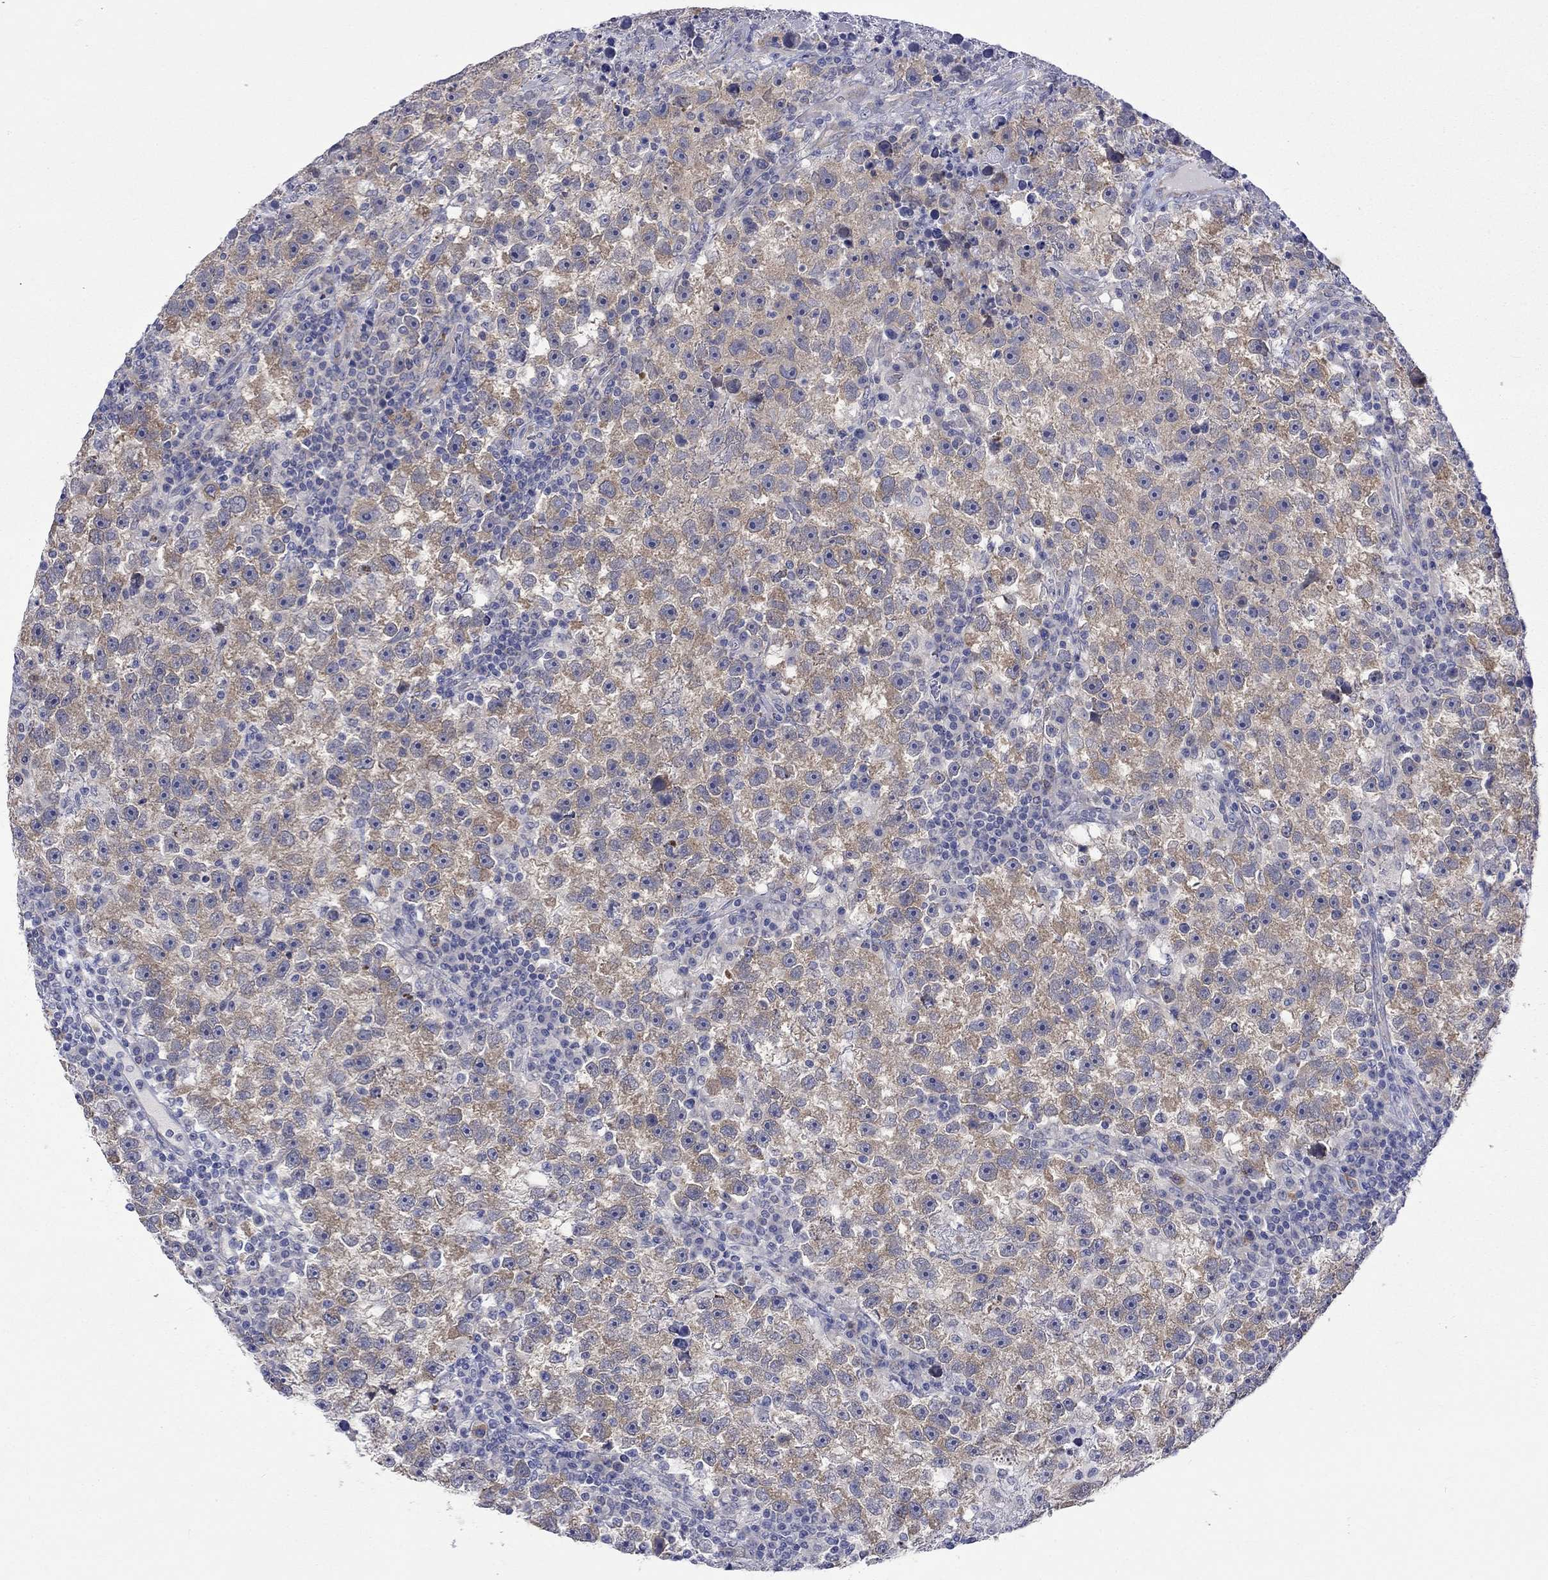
{"staining": {"intensity": "weak", "quantity": ">75%", "location": "cytoplasmic/membranous"}, "tissue": "testis cancer", "cell_type": "Tumor cells", "image_type": "cancer", "snomed": [{"axis": "morphology", "description": "Seminoma, NOS"}, {"axis": "topography", "description": "Testis"}], "caption": "Weak cytoplasmic/membranous expression is identified in approximately >75% of tumor cells in testis cancer.", "gene": "CERS1", "patient": {"sex": "male", "age": 47}}